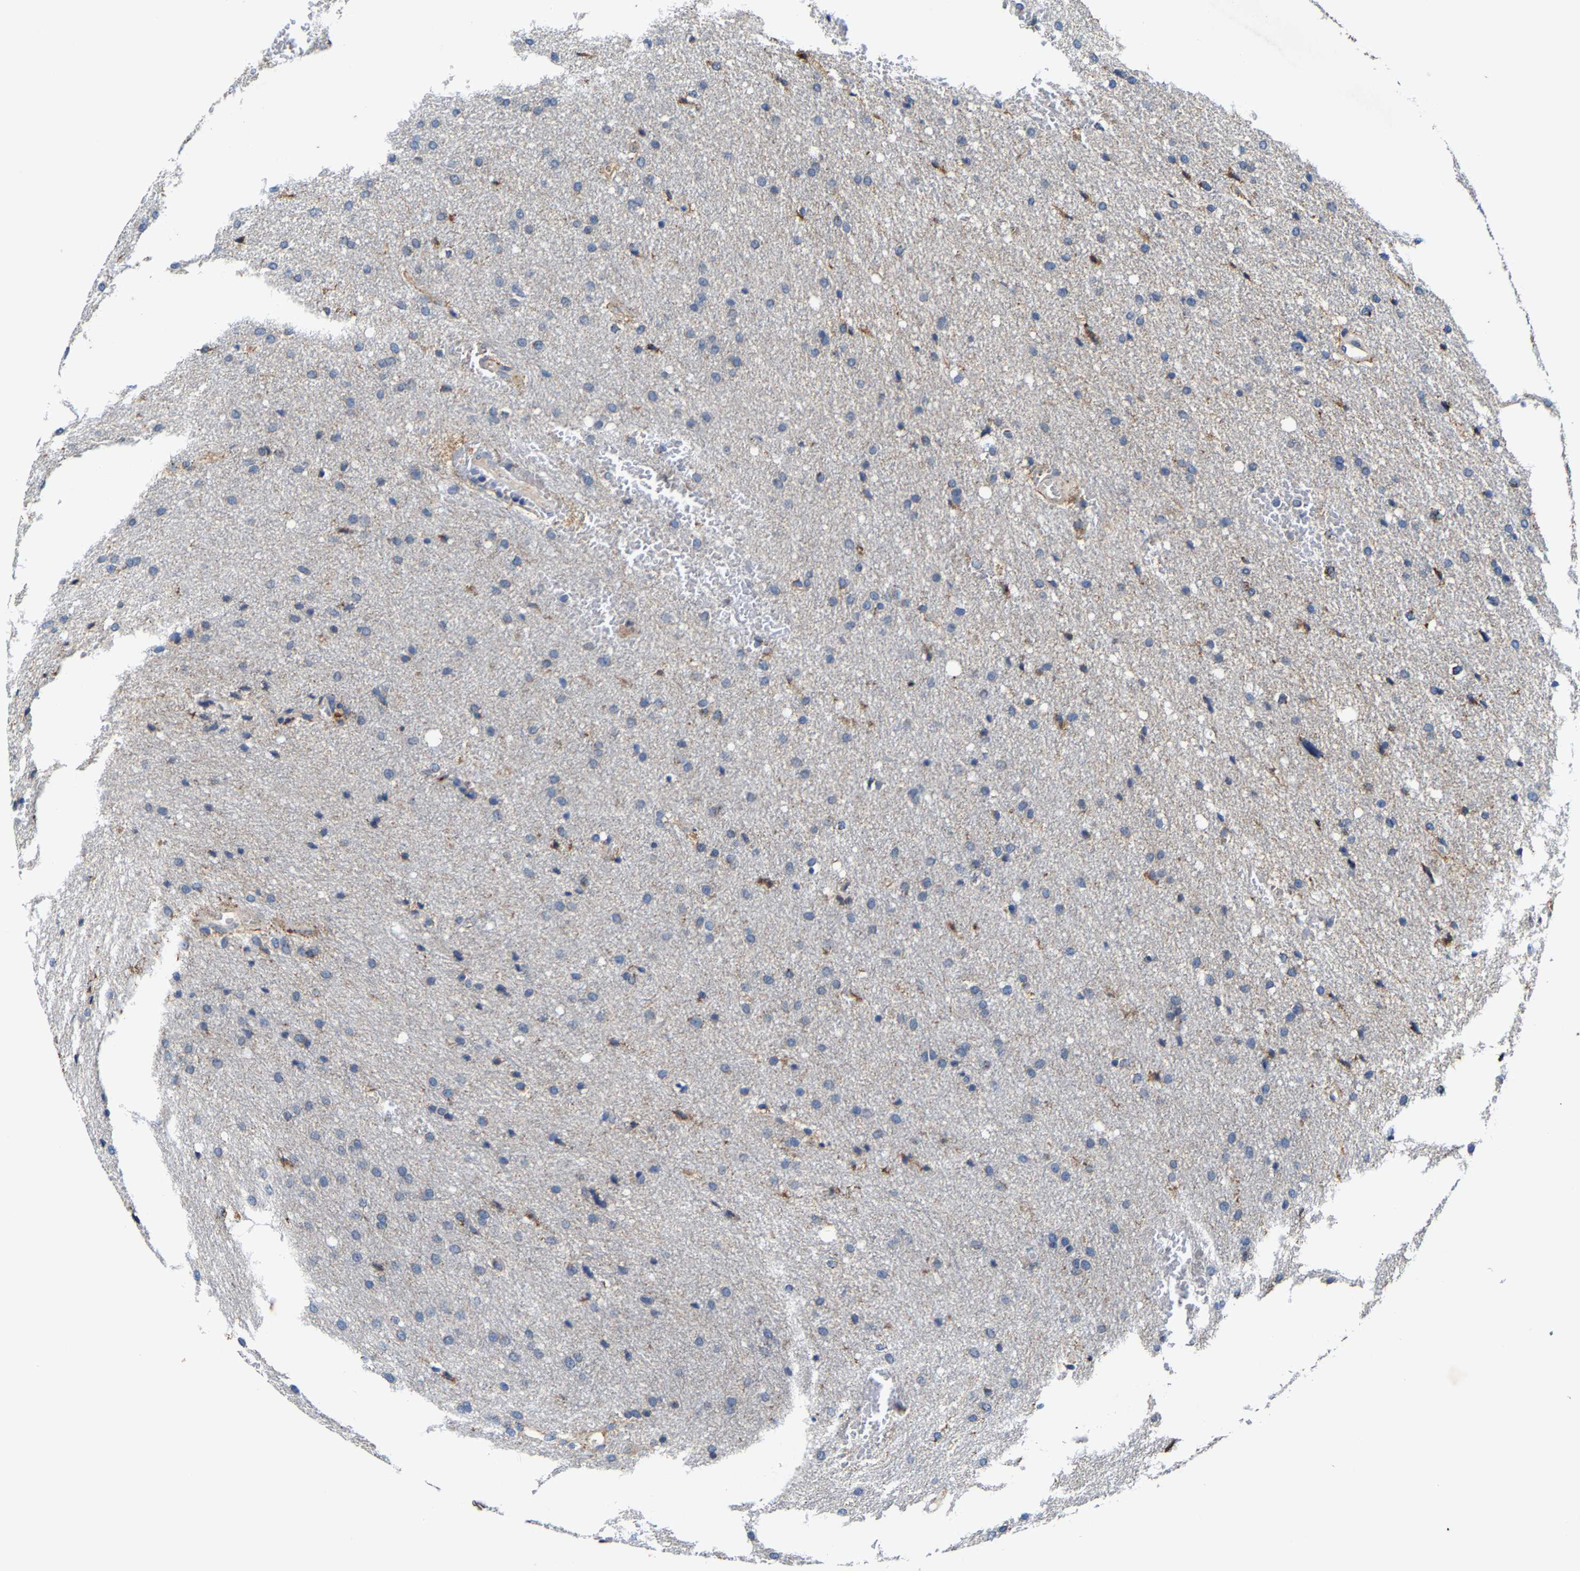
{"staining": {"intensity": "moderate", "quantity": "25%-75%", "location": "cytoplasmic/membranous"}, "tissue": "glioma", "cell_type": "Tumor cells", "image_type": "cancer", "snomed": [{"axis": "morphology", "description": "Glioma, malignant, Low grade"}, {"axis": "topography", "description": "Brain"}], "caption": "Immunohistochemical staining of glioma demonstrates medium levels of moderate cytoplasmic/membranous protein staining in approximately 25%-75% of tumor cells. (Brightfield microscopy of DAB IHC at high magnification).", "gene": "SLC25A25", "patient": {"sex": "female", "age": 37}}